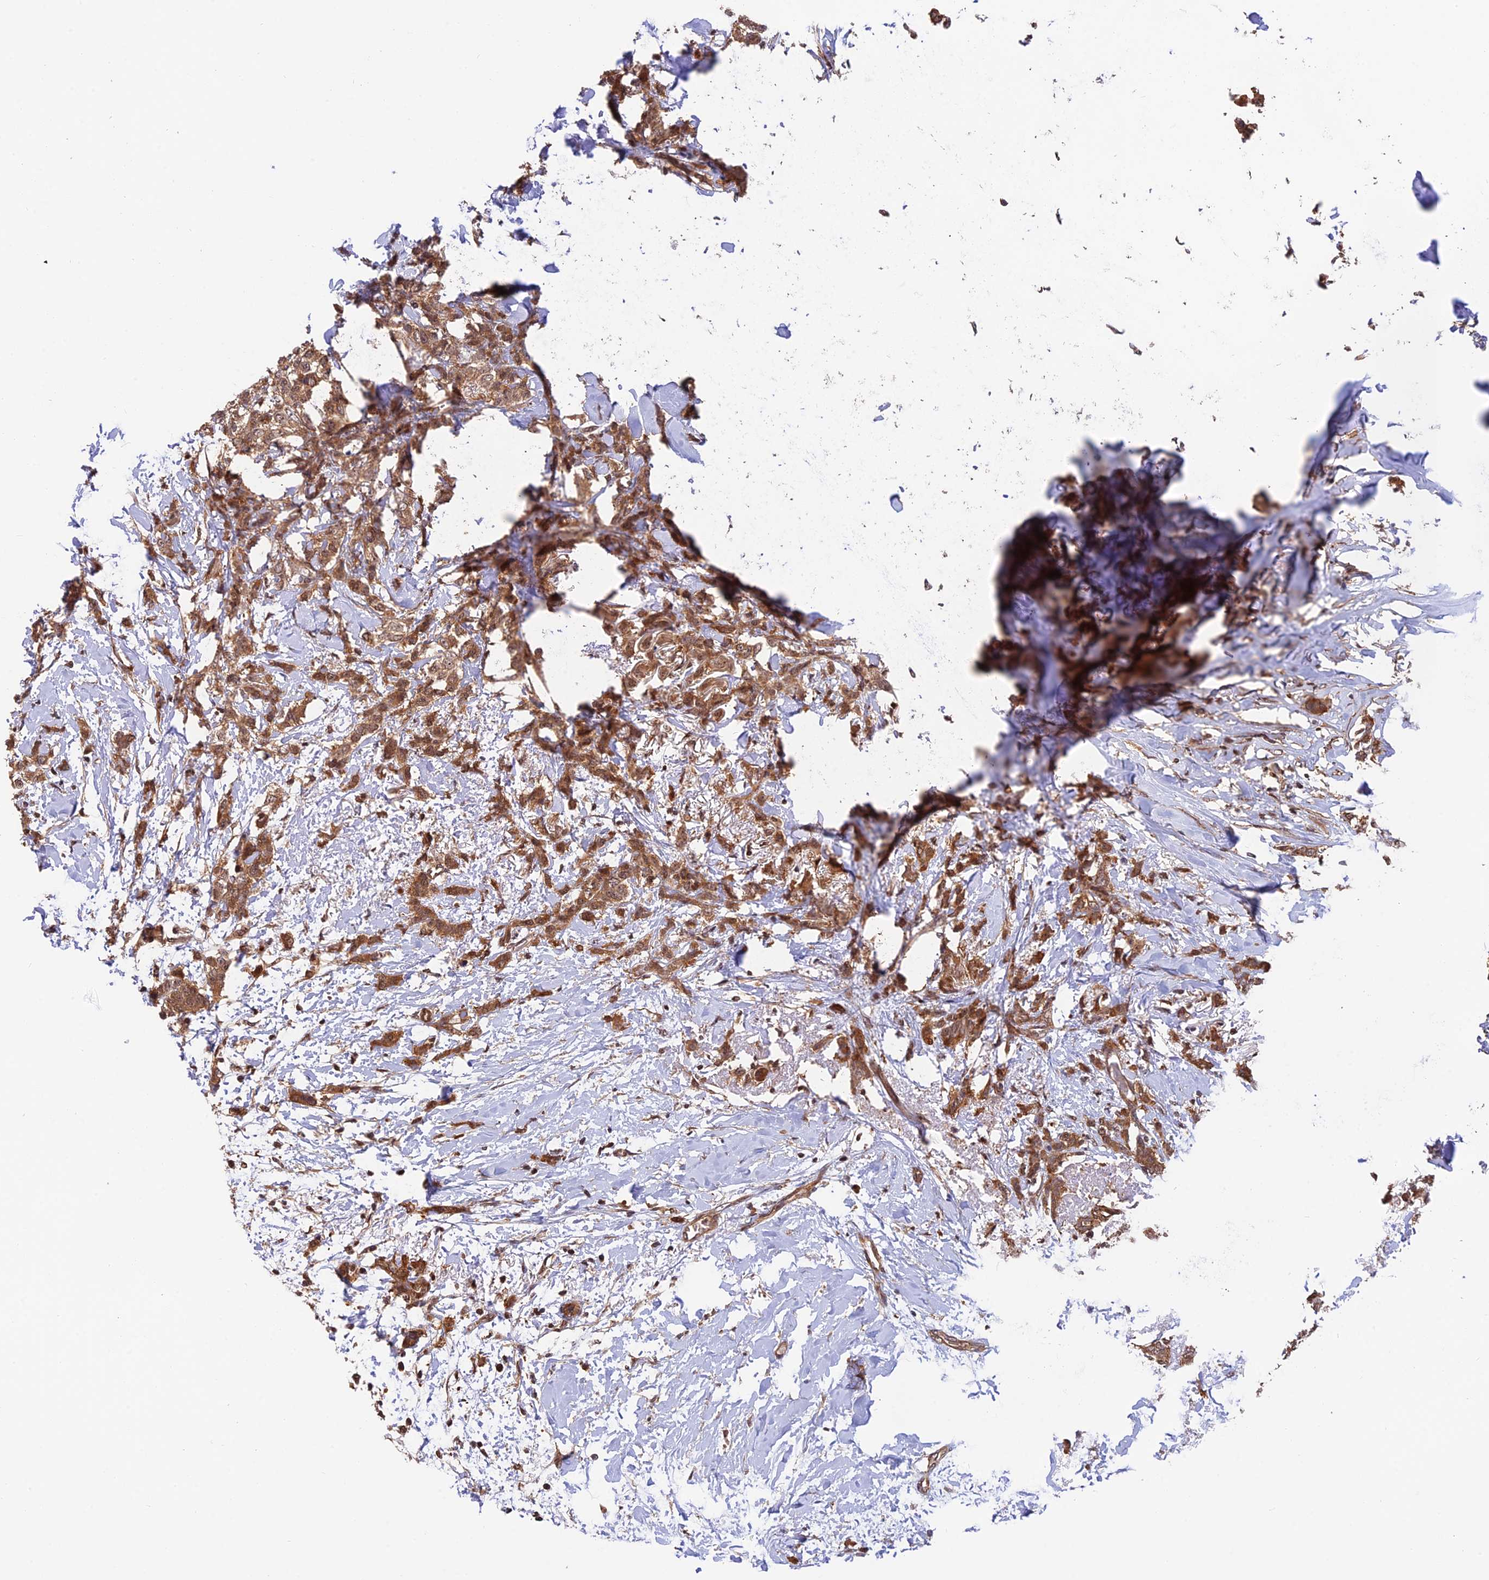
{"staining": {"intensity": "moderate", "quantity": ">75%", "location": "cytoplasmic/membranous,nuclear"}, "tissue": "breast cancer", "cell_type": "Tumor cells", "image_type": "cancer", "snomed": [{"axis": "morphology", "description": "Duct carcinoma"}, {"axis": "topography", "description": "Breast"}], "caption": "IHC (DAB) staining of invasive ductal carcinoma (breast) shows moderate cytoplasmic/membranous and nuclear protein staining in approximately >75% of tumor cells.", "gene": "PSMB3", "patient": {"sex": "female", "age": 72}}